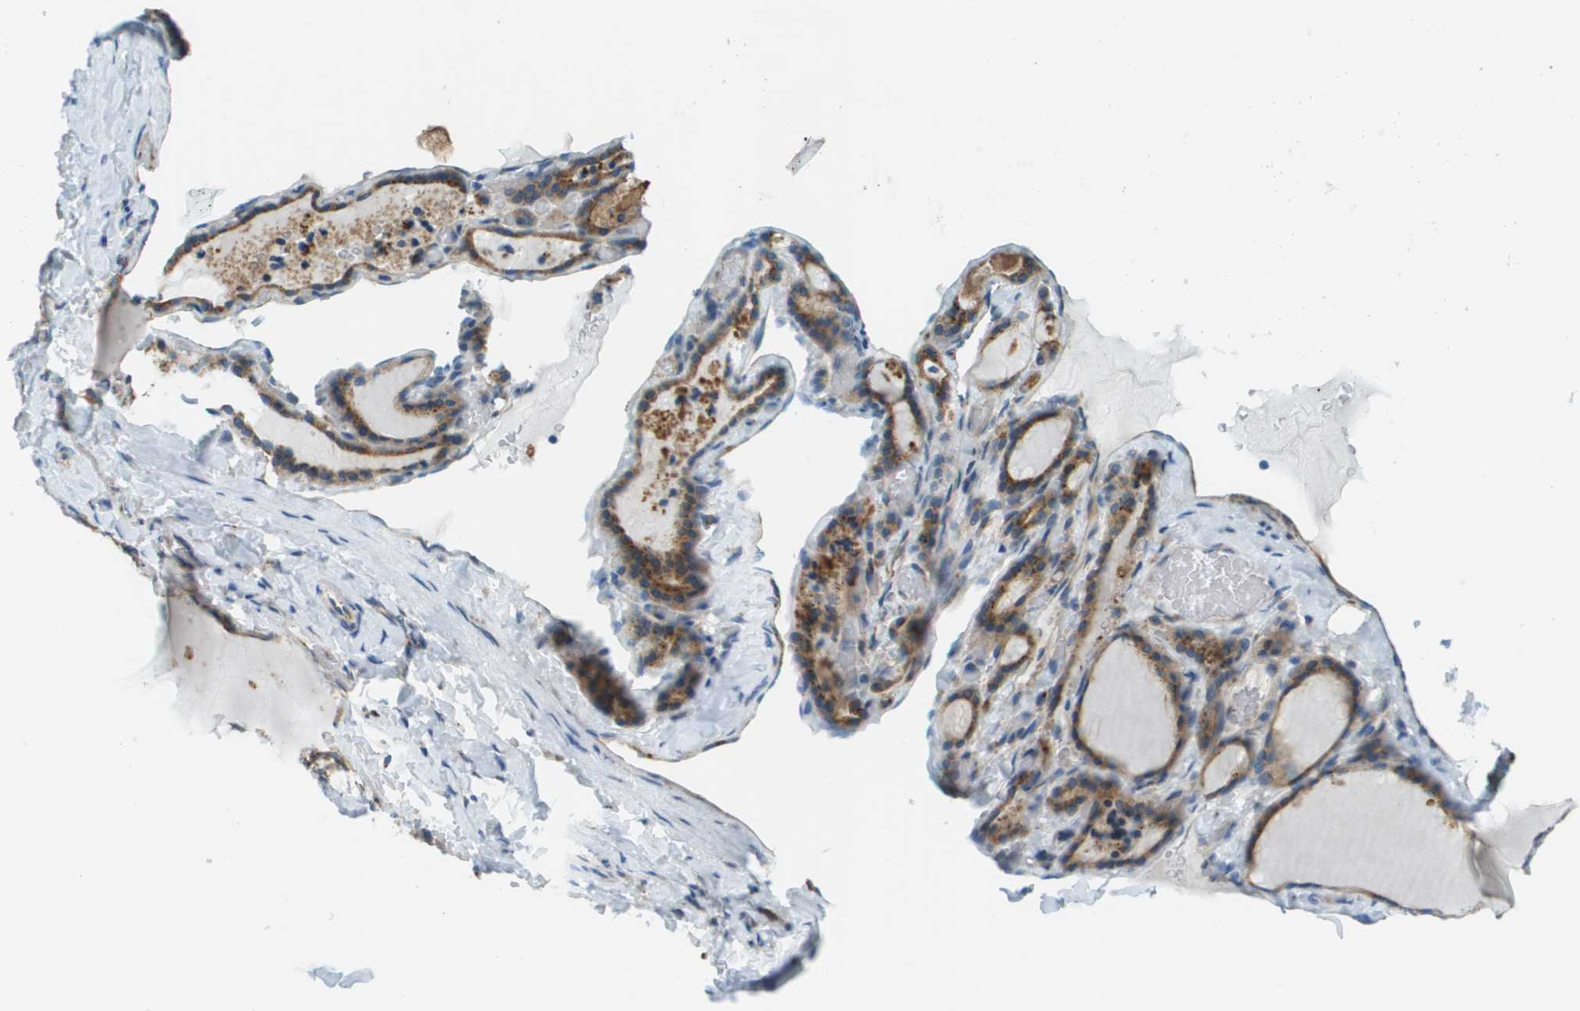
{"staining": {"intensity": "moderate", "quantity": ">75%", "location": "cytoplasmic/membranous"}, "tissue": "thyroid gland", "cell_type": "Glandular cells", "image_type": "normal", "snomed": [{"axis": "morphology", "description": "Normal tissue, NOS"}, {"axis": "topography", "description": "Thyroid gland"}], "caption": "Protein staining reveals moderate cytoplasmic/membranous staining in approximately >75% of glandular cells in unremarkable thyroid gland.", "gene": "ACBD3", "patient": {"sex": "female", "age": 28}}